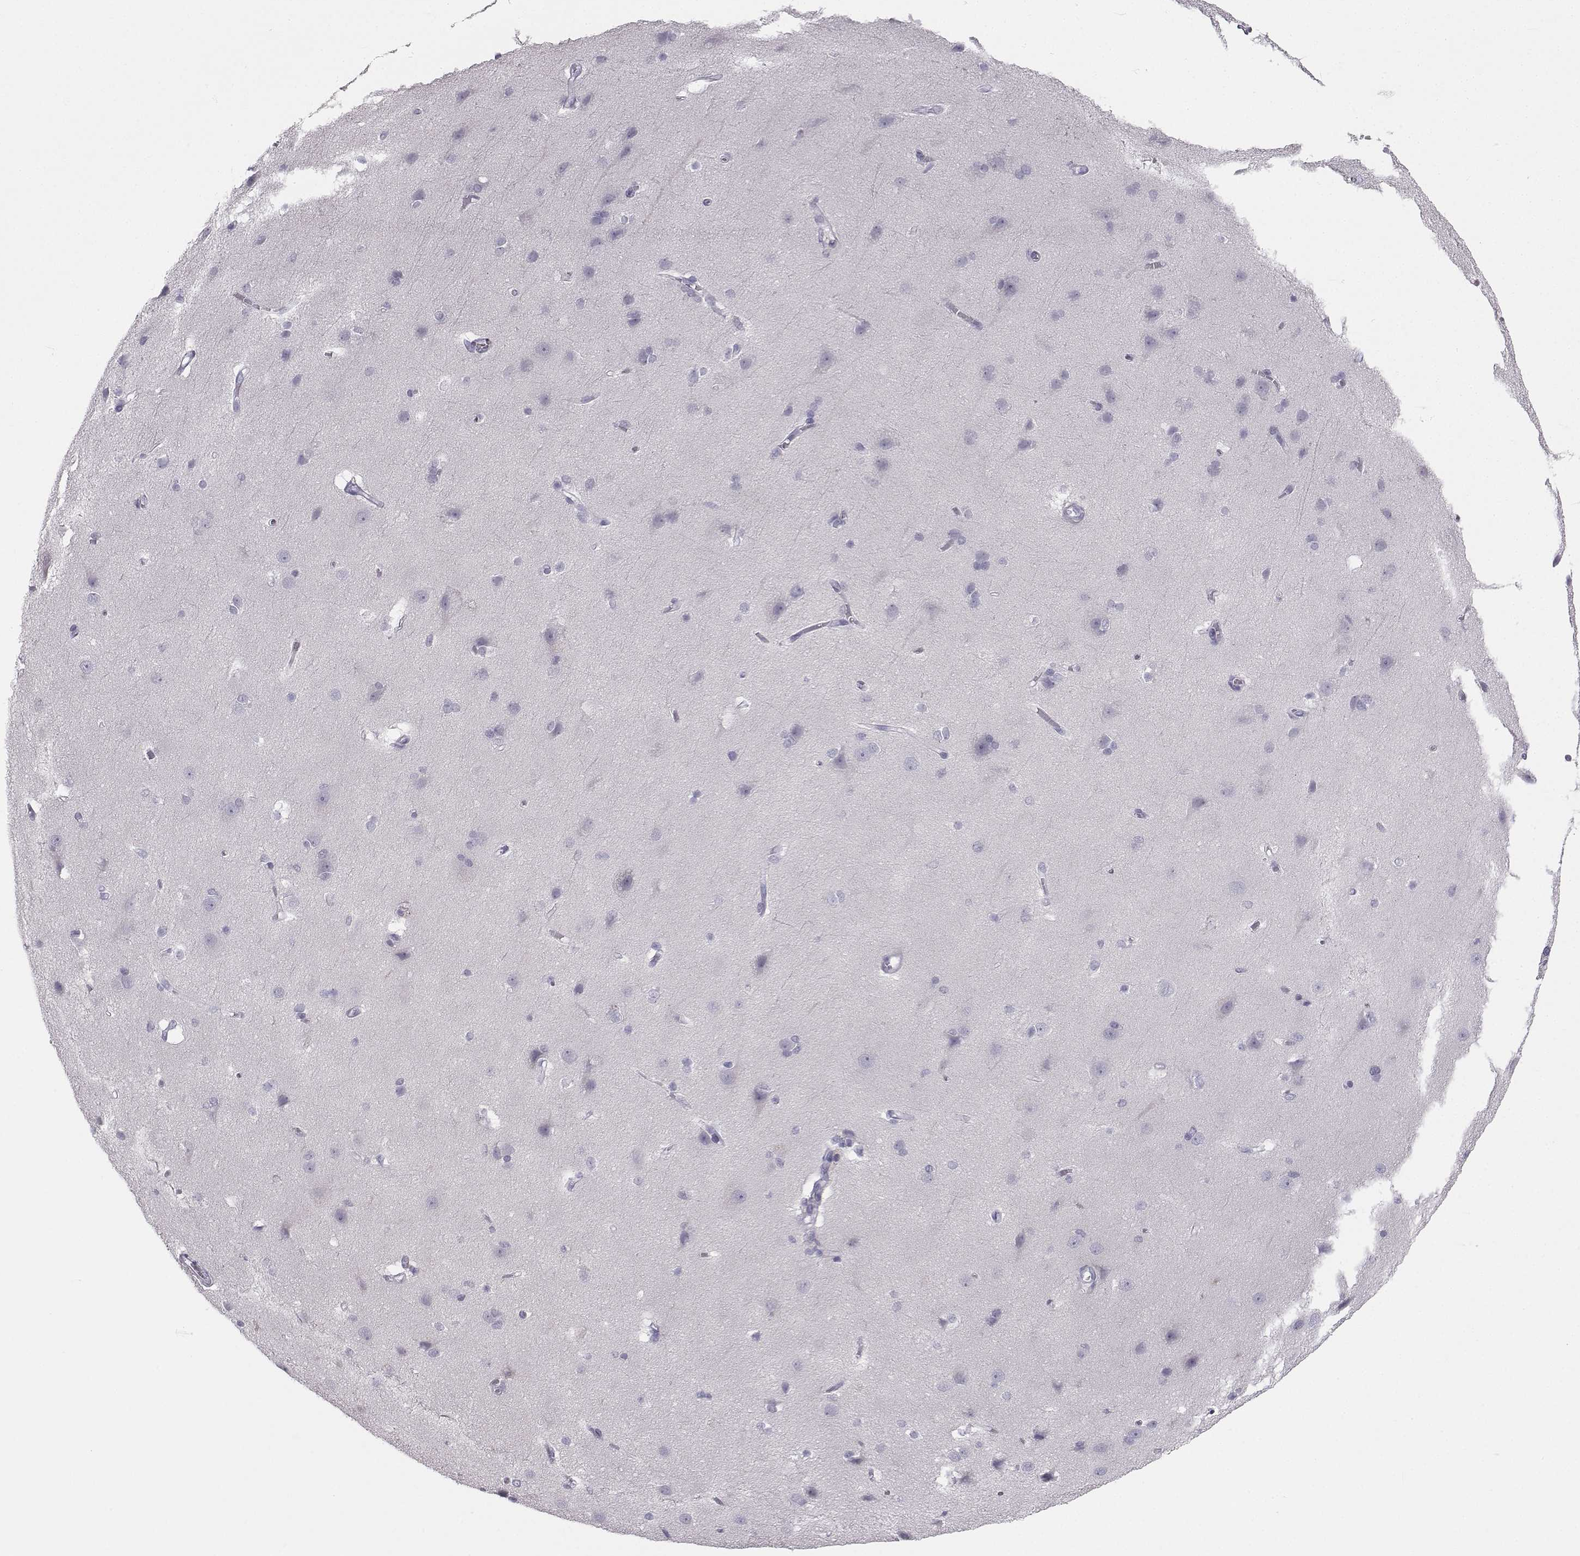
{"staining": {"intensity": "negative", "quantity": "none", "location": "none"}, "tissue": "cerebral cortex", "cell_type": "Endothelial cells", "image_type": "normal", "snomed": [{"axis": "morphology", "description": "Normal tissue, NOS"}, {"axis": "topography", "description": "Cerebral cortex"}], "caption": "High power microscopy micrograph of an immunohistochemistry (IHC) micrograph of unremarkable cerebral cortex, revealing no significant staining in endothelial cells. Brightfield microscopy of IHC stained with DAB (brown) and hematoxylin (blue), captured at high magnification.", "gene": "SYCE1", "patient": {"sex": "male", "age": 37}}